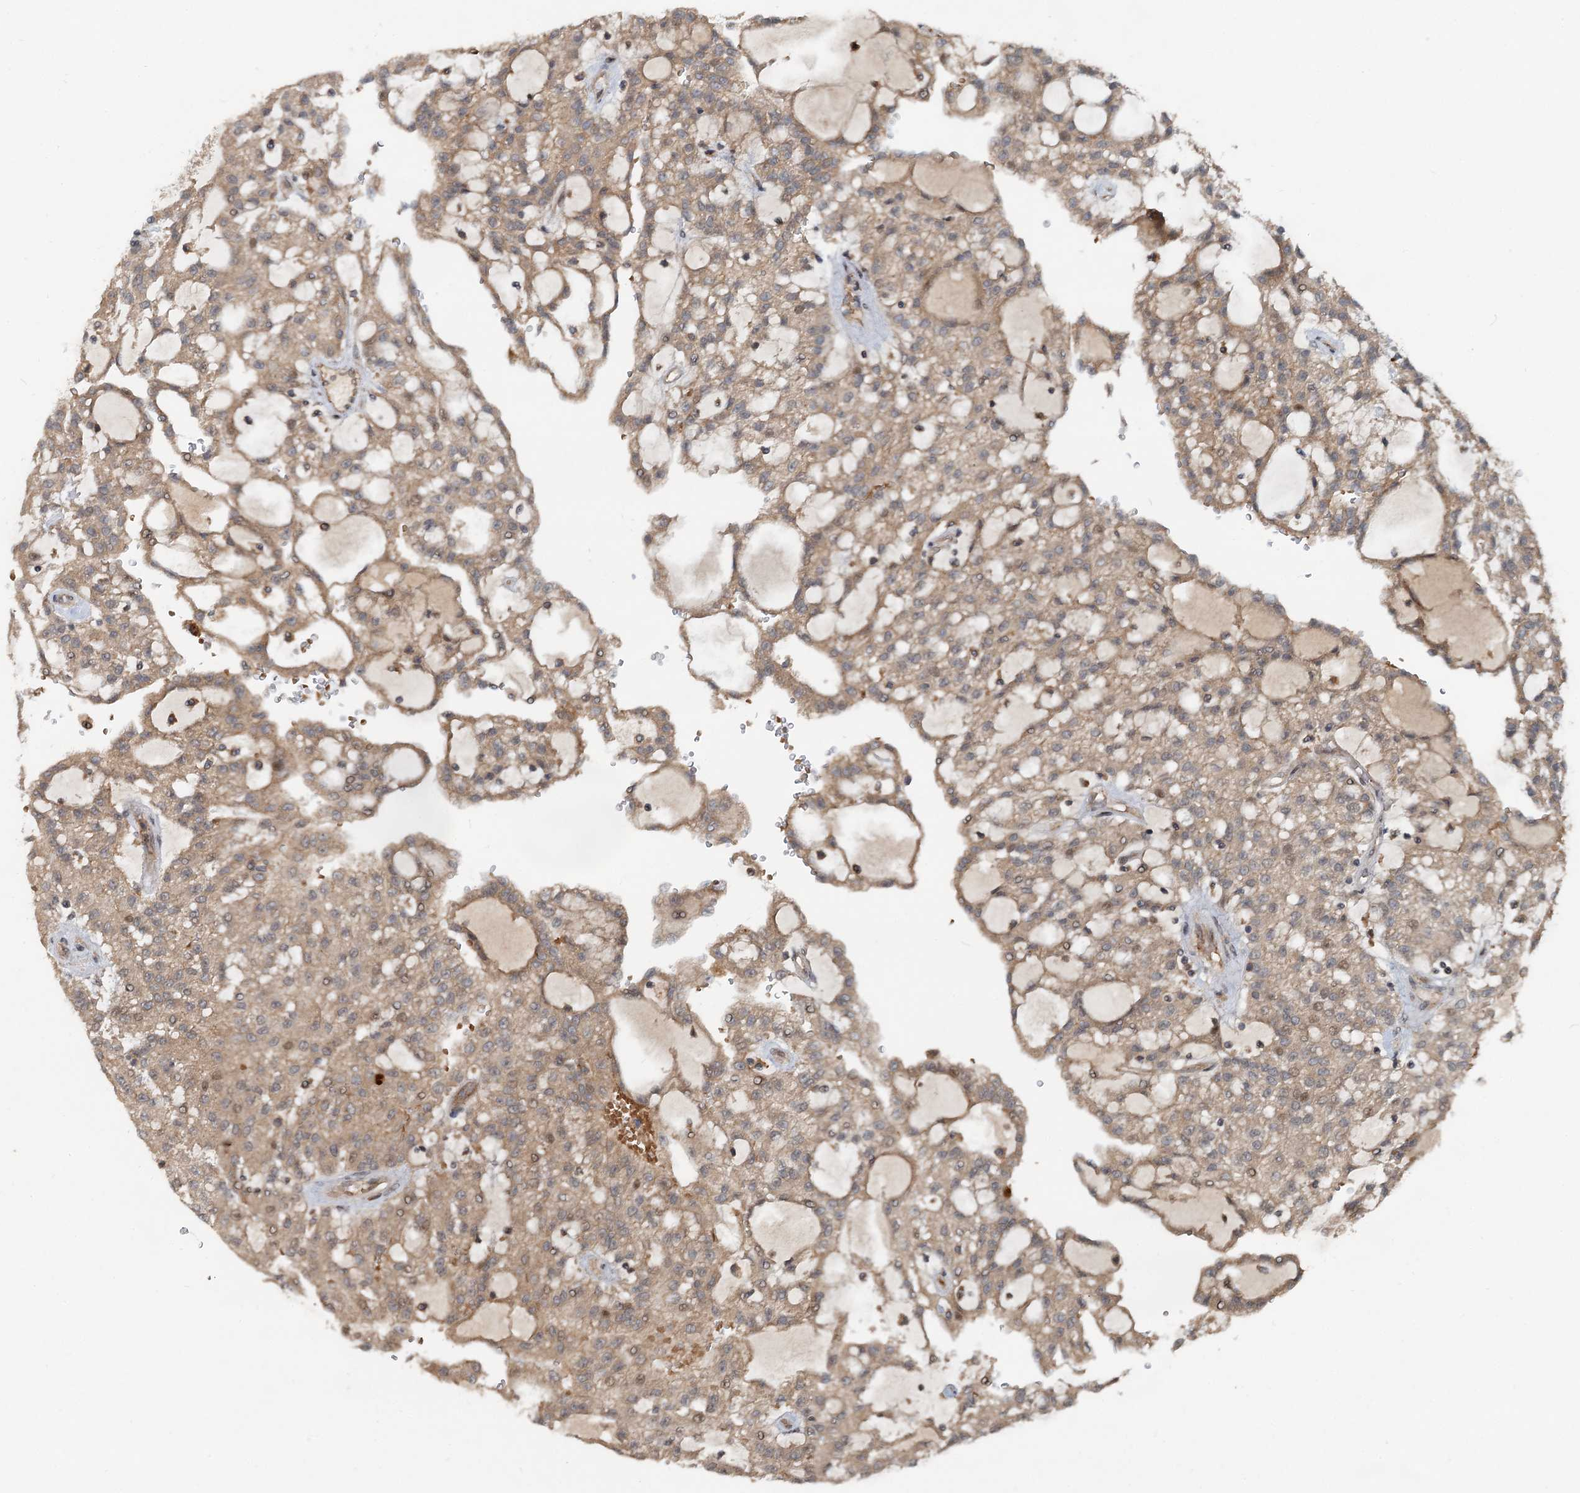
{"staining": {"intensity": "weak", "quantity": ">75%", "location": "cytoplasmic/membranous"}, "tissue": "renal cancer", "cell_type": "Tumor cells", "image_type": "cancer", "snomed": [{"axis": "morphology", "description": "Adenocarcinoma, NOS"}, {"axis": "topography", "description": "Kidney"}], "caption": "An IHC photomicrograph of neoplastic tissue is shown. Protein staining in brown labels weak cytoplasmic/membranous positivity in renal cancer (adenocarcinoma) within tumor cells. The protein is stained brown, and the nuclei are stained in blue (DAB (3,3'-diaminobenzidine) IHC with brightfield microscopy, high magnification).", "gene": "CEP68", "patient": {"sex": "male", "age": 63}}